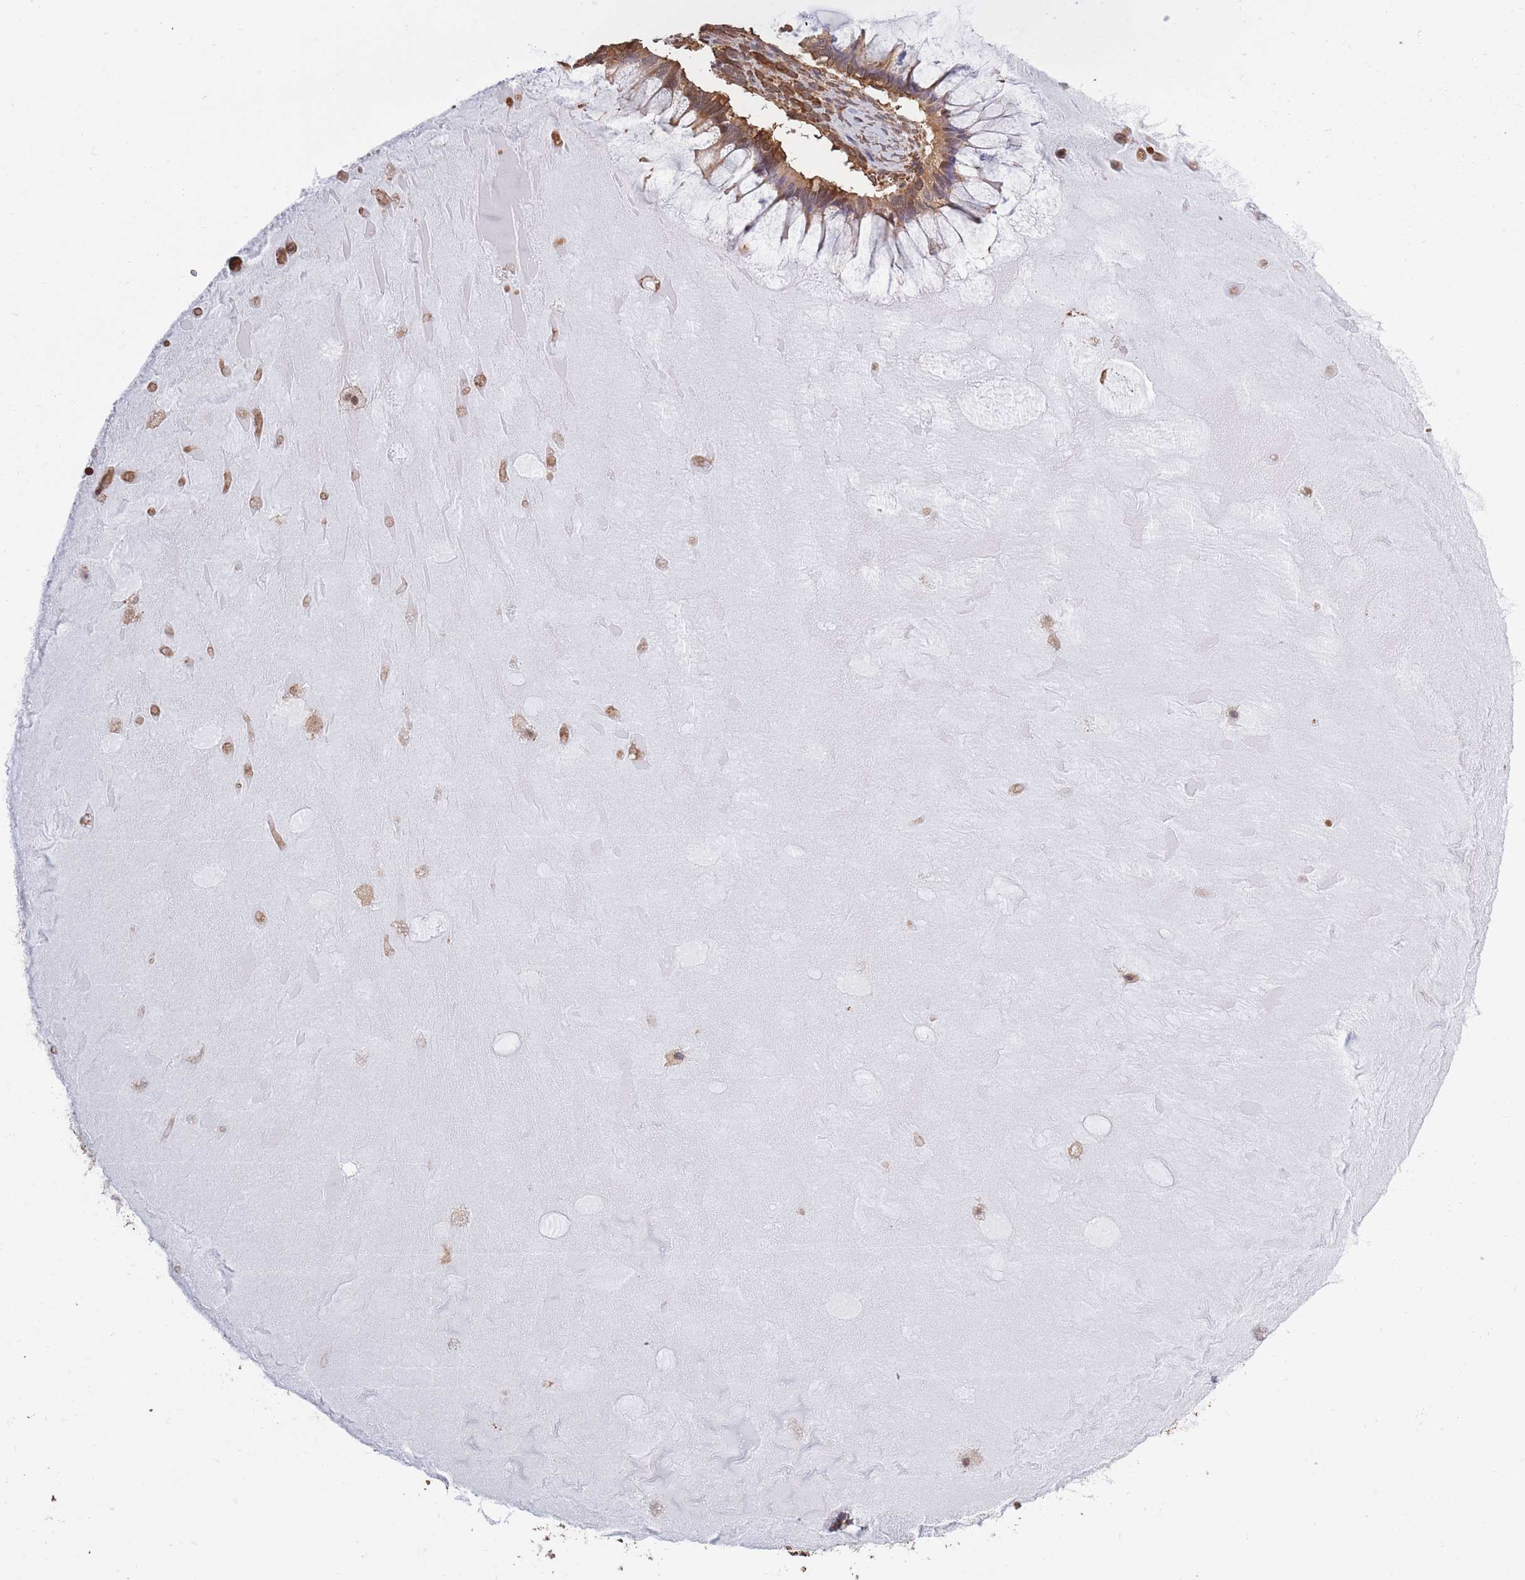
{"staining": {"intensity": "moderate", "quantity": ">75%", "location": "cytoplasmic/membranous"}, "tissue": "ovarian cancer", "cell_type": "Tumor cells", "image_type": "cancer", "snomed": [{"axis": "morphology", "description": "Cystadenocarcinoma, mucinous, NOS"}, {"axis": "topography", "description": "Ovary"}], "caption": "Immunohistochemical staining of ovarian cancer exhibits moderate cytoplasmic/membranous protein positivity in about >75% of tumor cells.", "gene": "ARL13B", "patient": {"sex": "female", "age": 61}}